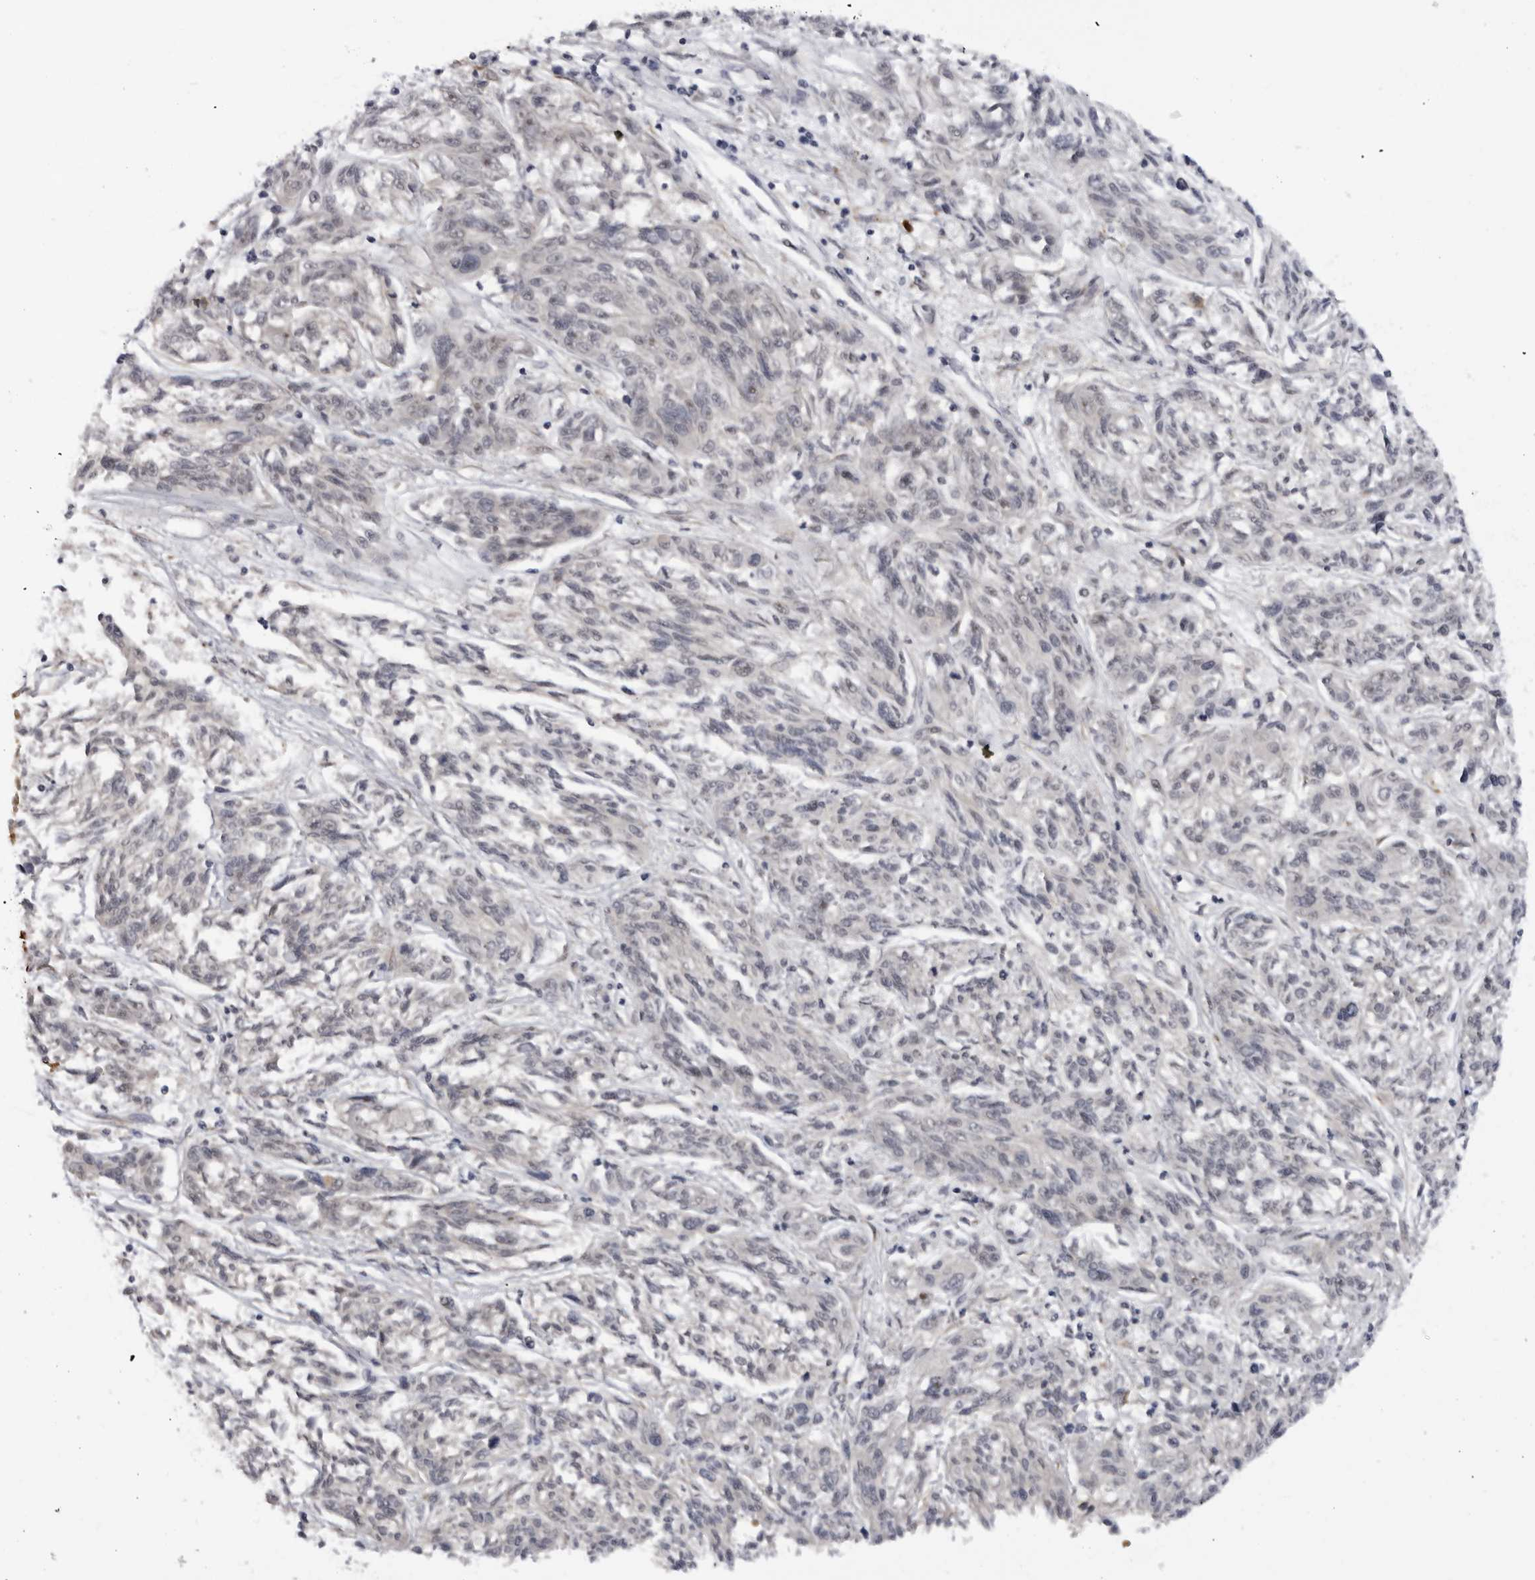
{"staining": {"intensity": "negative", "quantity": "none", "location": "none"}, "tissue": "melanoma", "cell_type": "Tumor cells", "image_type": "cancer", "snomed": [{"axis": "morphology", "description": "Malignant melanoma, NOS"}, {"axis": "topography", "description": "Skin"}], "caption": "Melanoma stained for a protein using immunohistochemistry exhibits no staining tumor cells.", "gene": "ALPK2", "patient": {"sex": "male", "age": 53}}